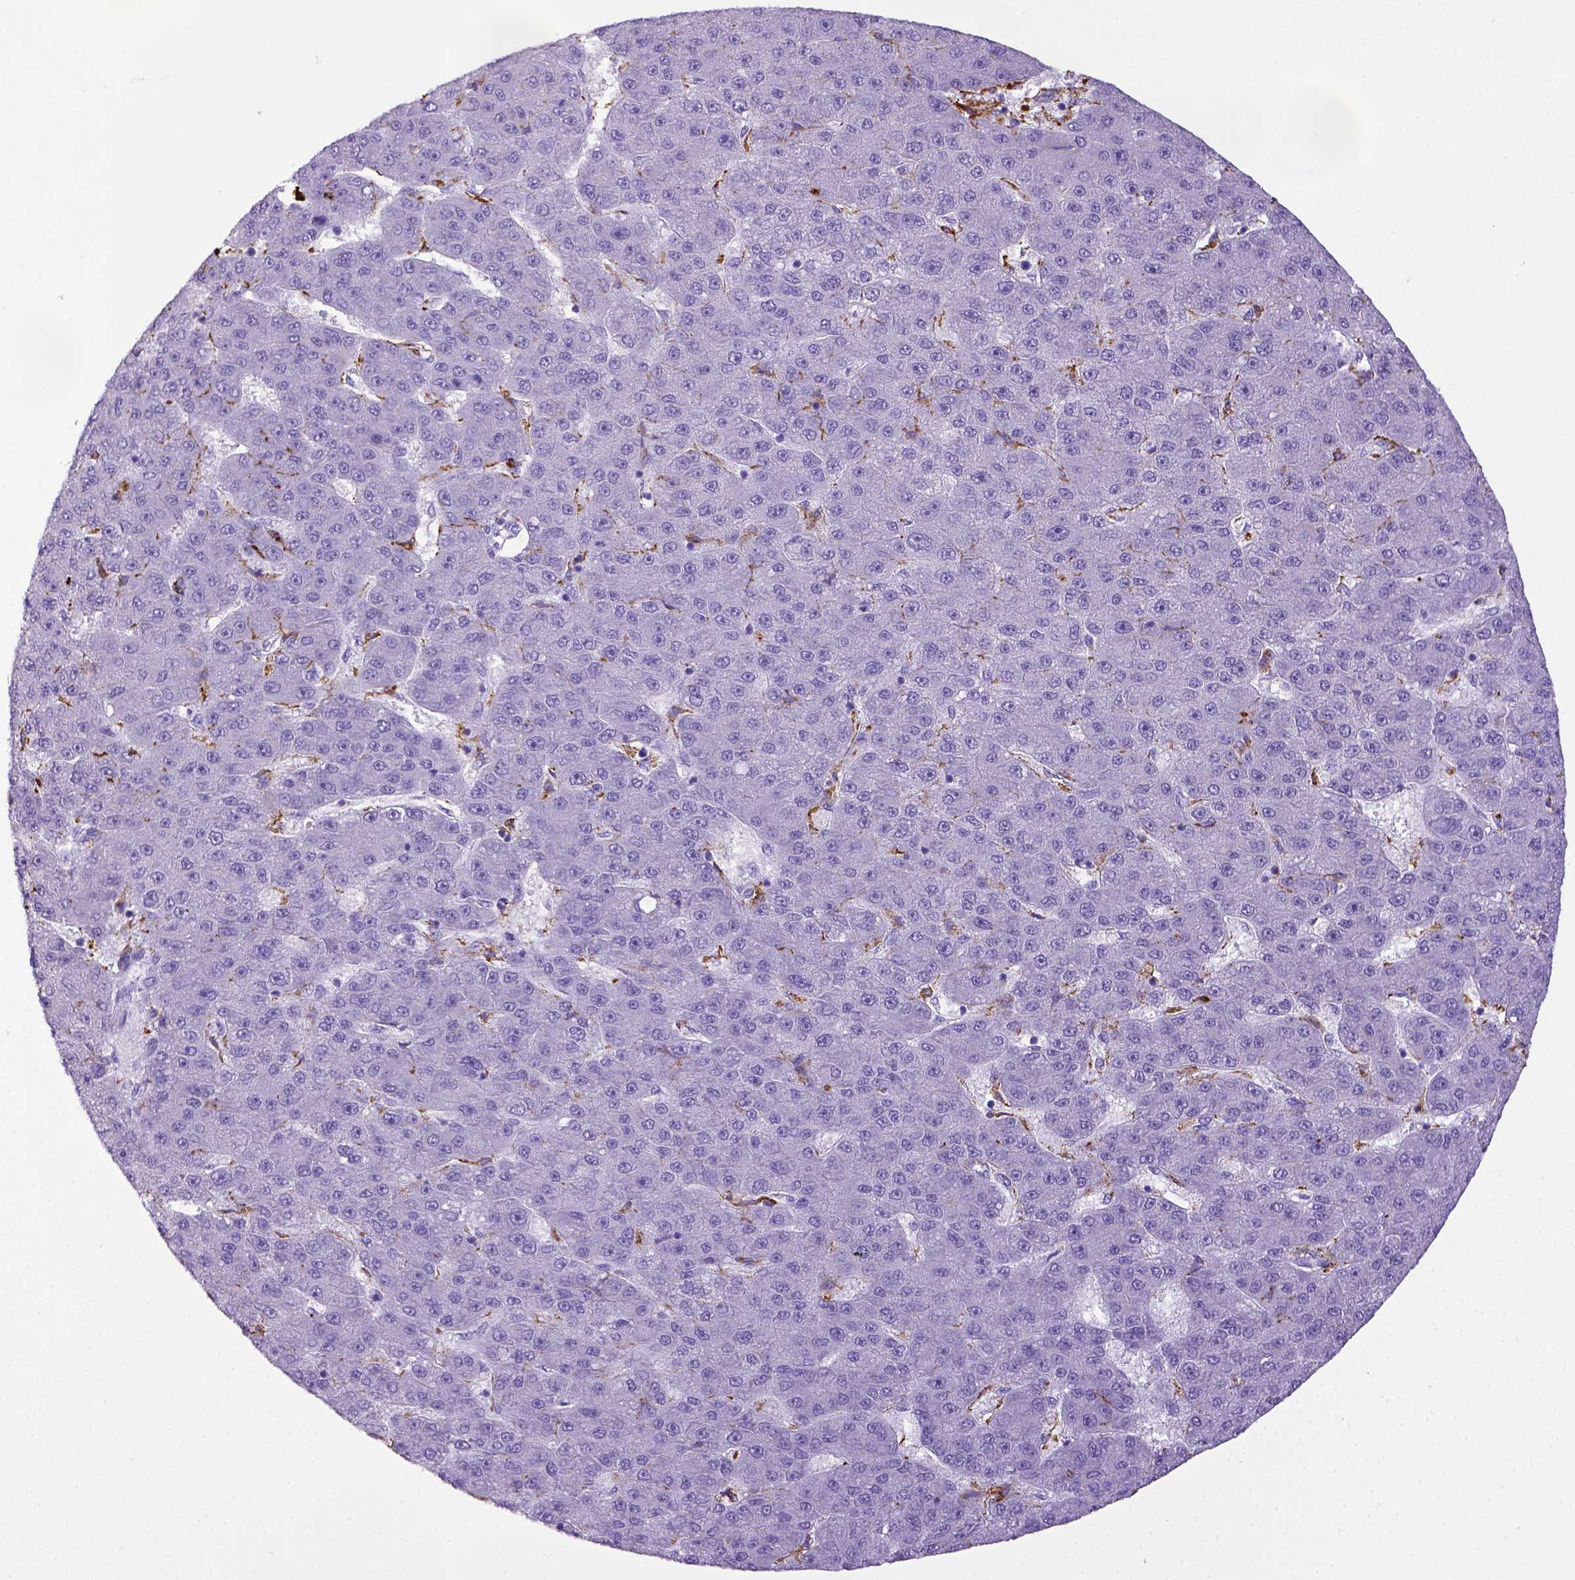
{"staining": {"intensity": "negative", "quantity": "none", "location": "none"}, "tissue": "liver cancer", "cell_type": "Tumor cells", "image_type": "cancer", "snomed": [{"axis": "morphology", "description": "Carcinoma, Hepatocellular, NOS"}, {"axis": "topography", "description": "Liver"}], "caption": "This is an immunohistochemistry micrograph of human liver cancer (hepatocellular carcinoma). There is no expression in tumor cells.", "gene": "CD68", "patient": {"sex": "male", "age": 67}}